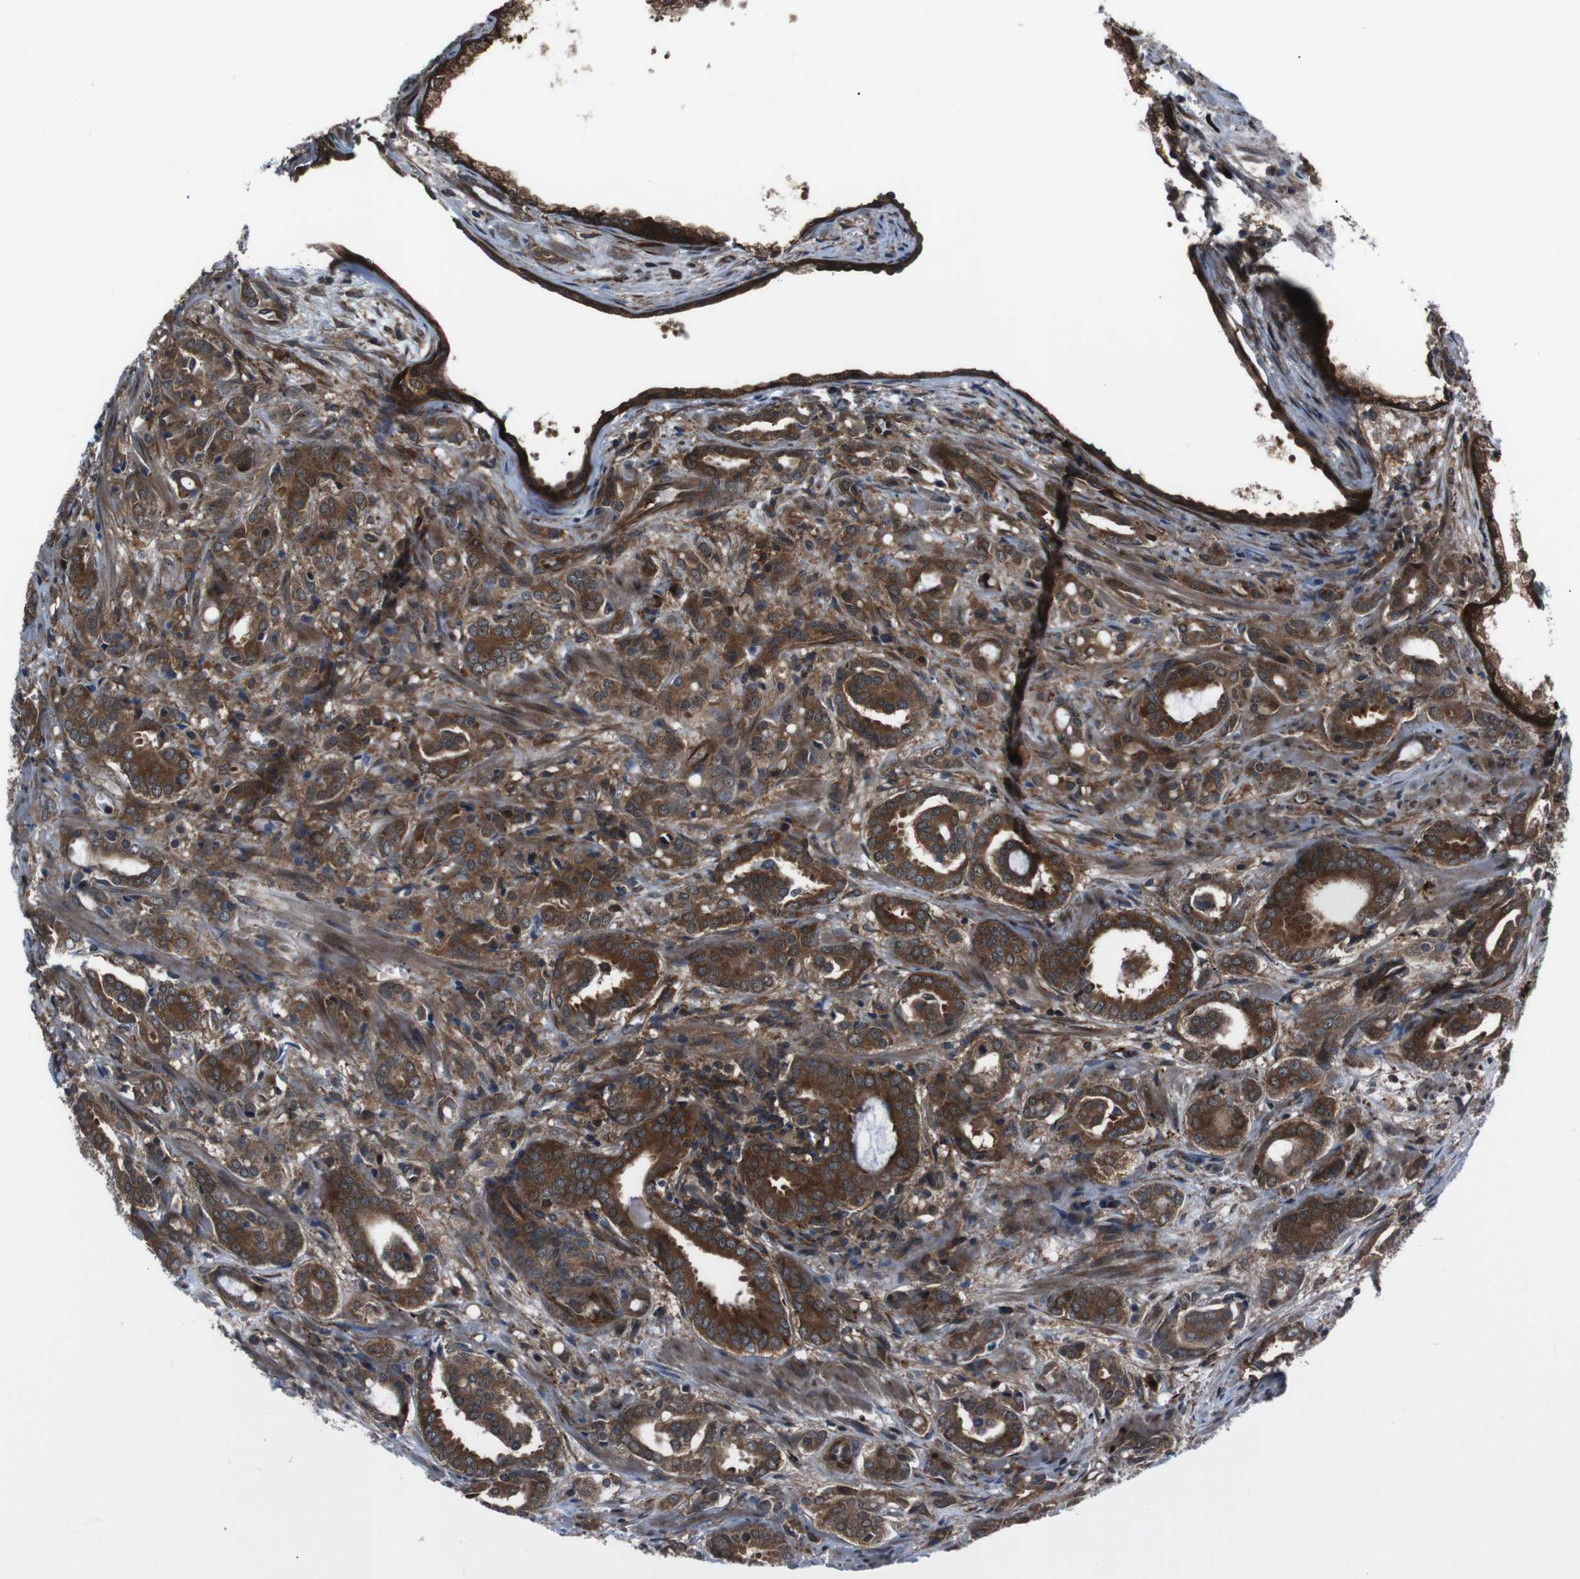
{"staining": {"intensity": "strong", "quantity": ">75%", "location": "cytoplasmic/membranous"}, "tissue": "prostate cancer", "cell_type": "Tumor cells", "image_type": "cancer", "snomed": [{"axis": "morphology", "description": "Adenocarcinoma, High grade"}, {"axis": "topography", "description": "Prostate"}], "caption": "Protein expression analysis of human high-grade adenocarcinoma (prostate) reveals strong cytoplasmic/membranous expression in approximately >75% of tumor cells.", "gene": "EIF4A2", "patient": {"sex": "male", "age": 64}}